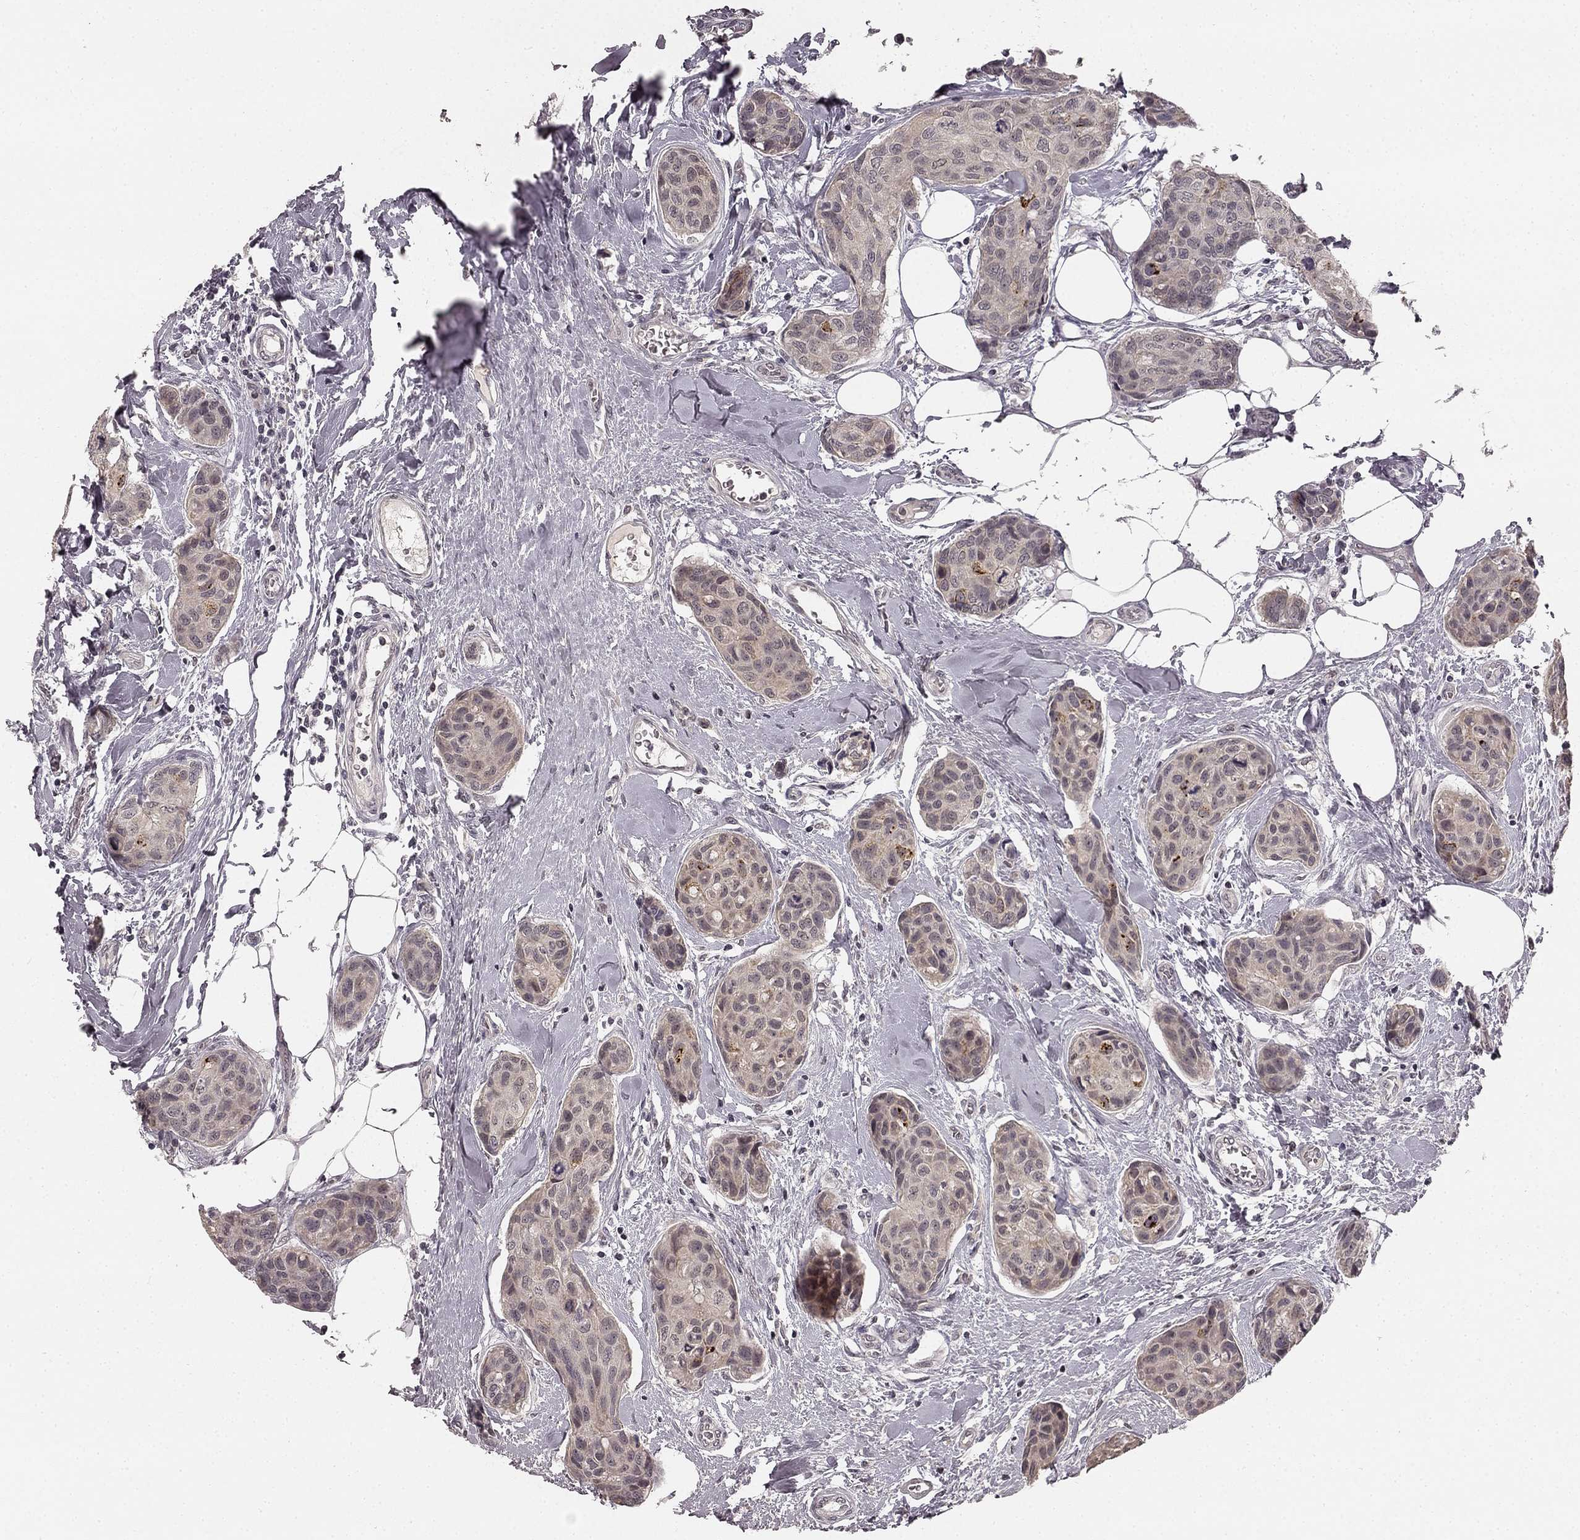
{"staining": {"intensity": "weak", "quantity": "<25%", "location": "cytoplasmic/membranous"}, "tissue": "breast cancer", "cell_type": "Tumor cells", "image_type": "cancer", "snomed": [{"axis": "morphology", "description": "Duct carcinoma"}, {"axis": "topography", "description": "Breast"}], "caption": "Human breast cancer (intraductal carcinoma) stained for a protein using immunohistochemistry (IHC) demonstrates no expression in tumor cells.", "gene": "HCN4", "patient": {"sex": "female", "age": 80}}